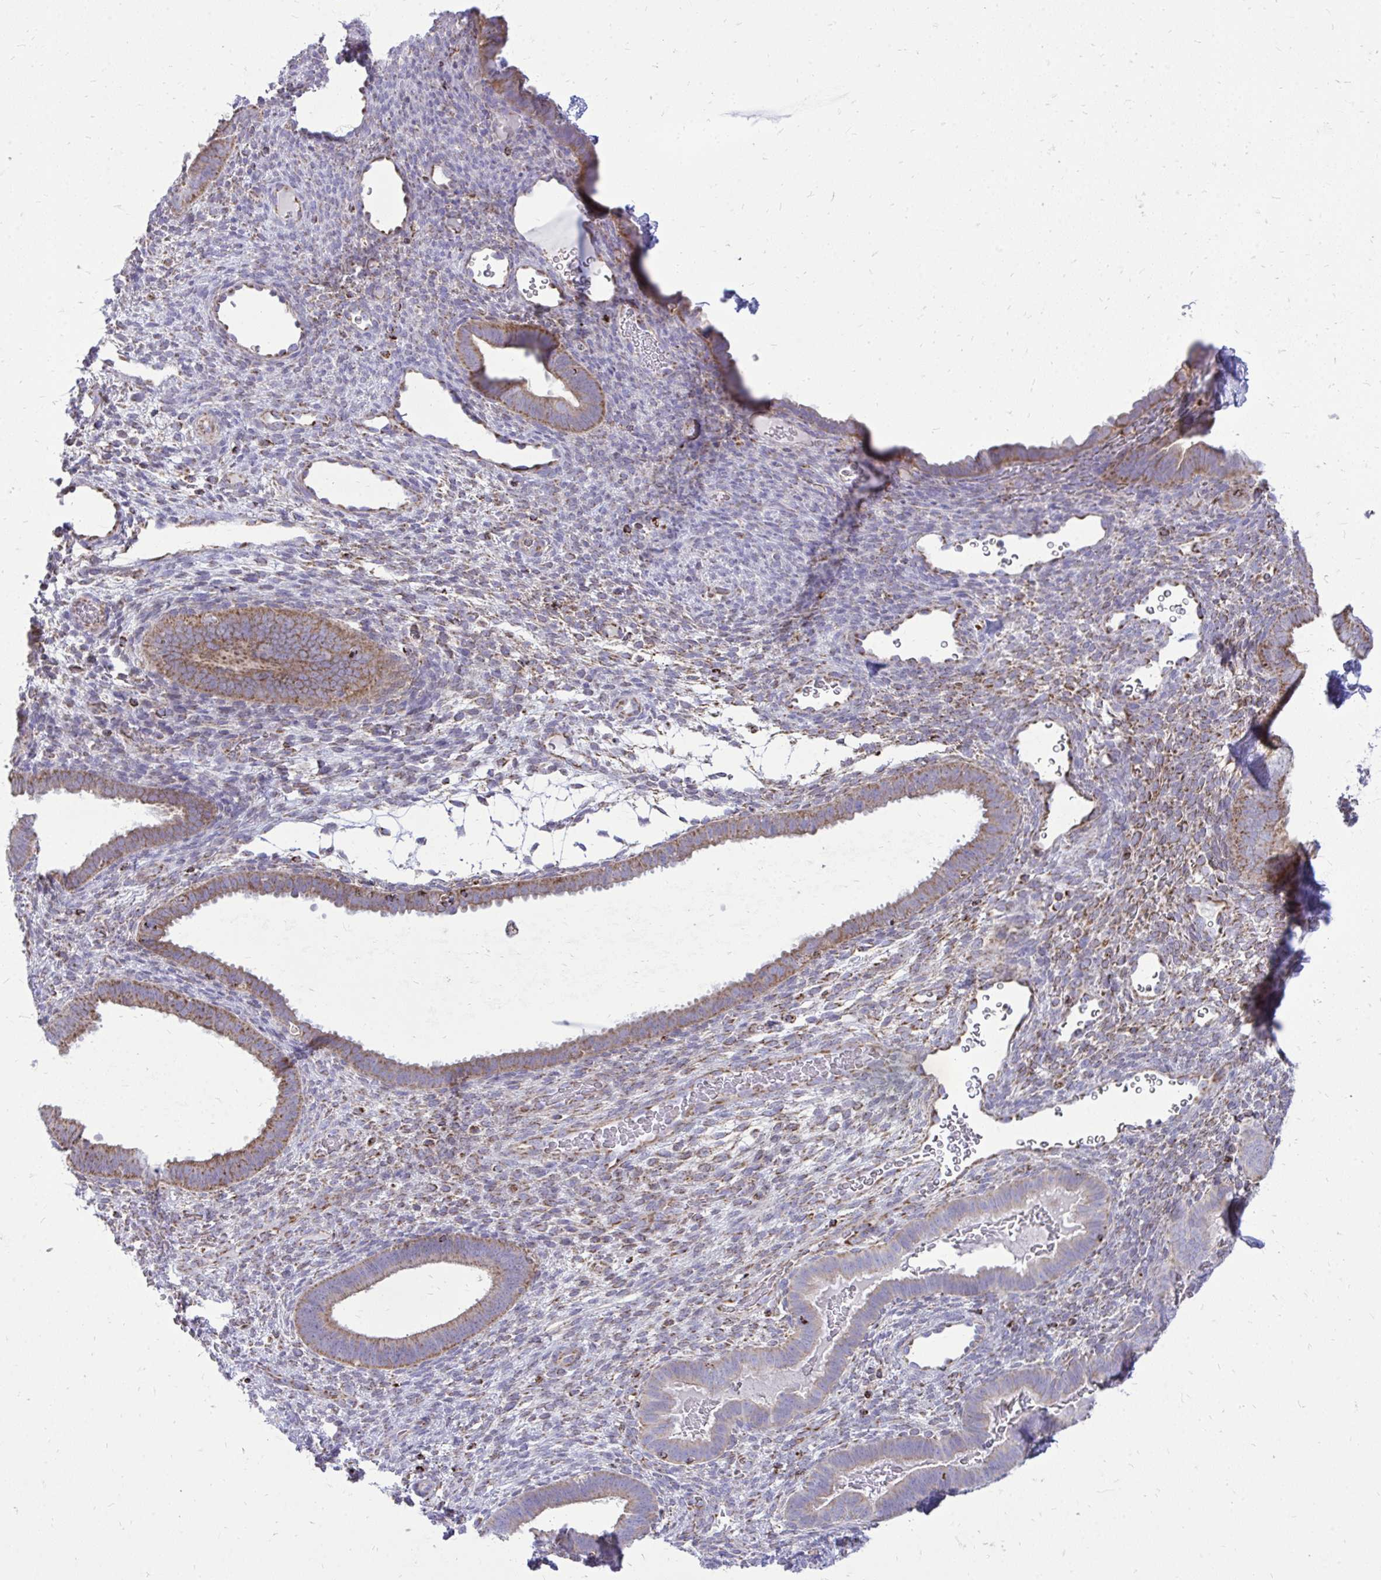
{"staining": {"intensity": "negative", "quantity": "none", "location": "none"}, "tissue": "endometrium", "cell_type": "Cells in endometrial stroma", "image_type": "normal", "snomed": [{"axis": "morphology", "description": "Normal tissue, NOS"}, {"axis": "topography", "description": "Endometrium"}], "caption": "Immunohistochemistry of unremarkable endometrium shows no expression in cells in endometrial stroma.", "gene": "SPTBN2", "patient": {"sex": "female", "age": 34}}